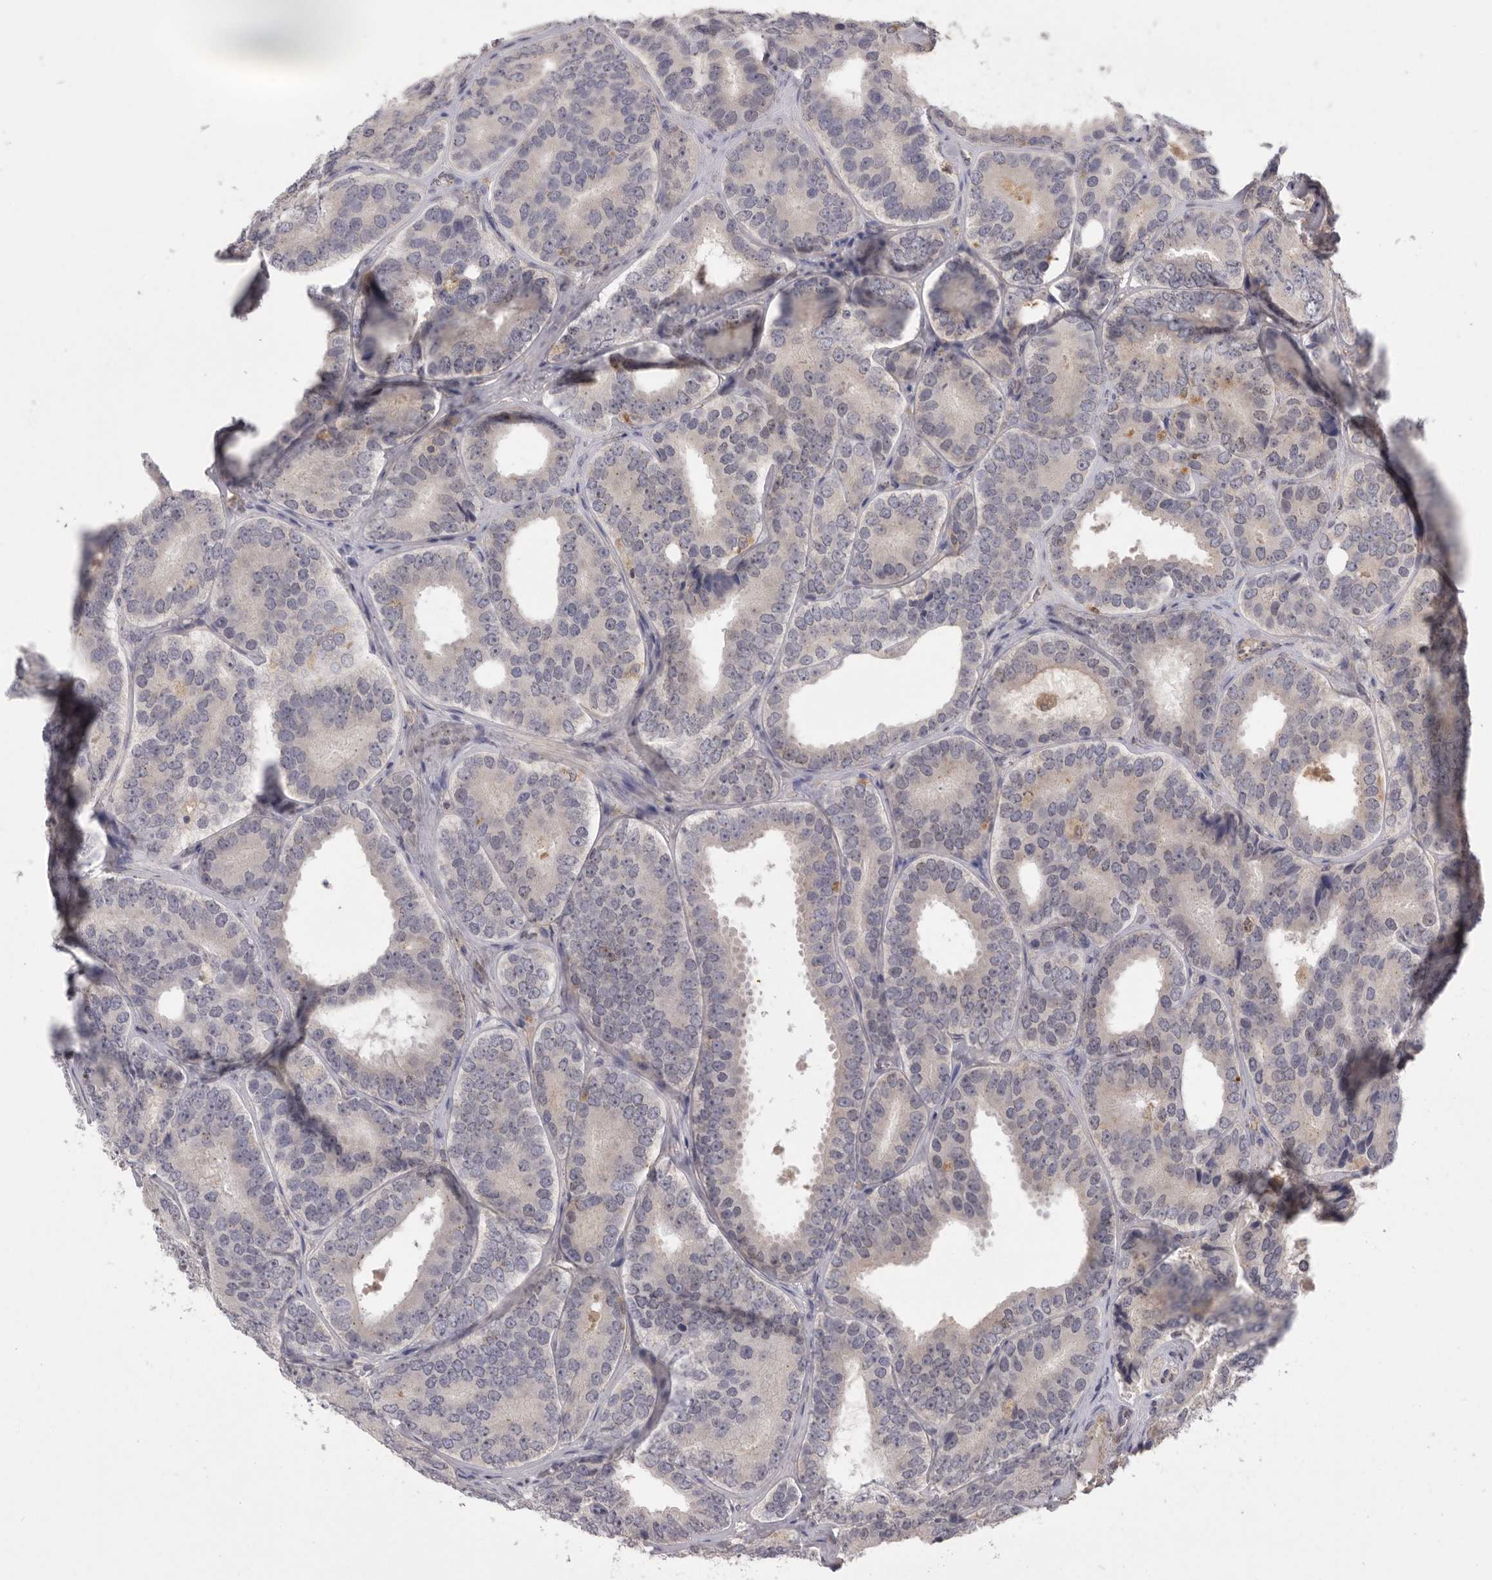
{"staining": {"intensity": "weak", "quantity": "<25%", "location": "cytoplasmic/membranous"}, "tissue": "prostate cancer", "cell_type": "Tumor cells", "image_type": "cancer", "snomed": [{"axis": "morphology", "description": "Adenocarcinoma, High grade"}, {"axis": "topography", "description": "Prostate"}], "caption": "IHC micrograph of prostate cancer (high-grade adenocarcinoma) stained for a protein (brown), which demonstrates no expression in tumor cells.", "gene": "TLR3", "patient": {"sex": "male", "age": 56}}